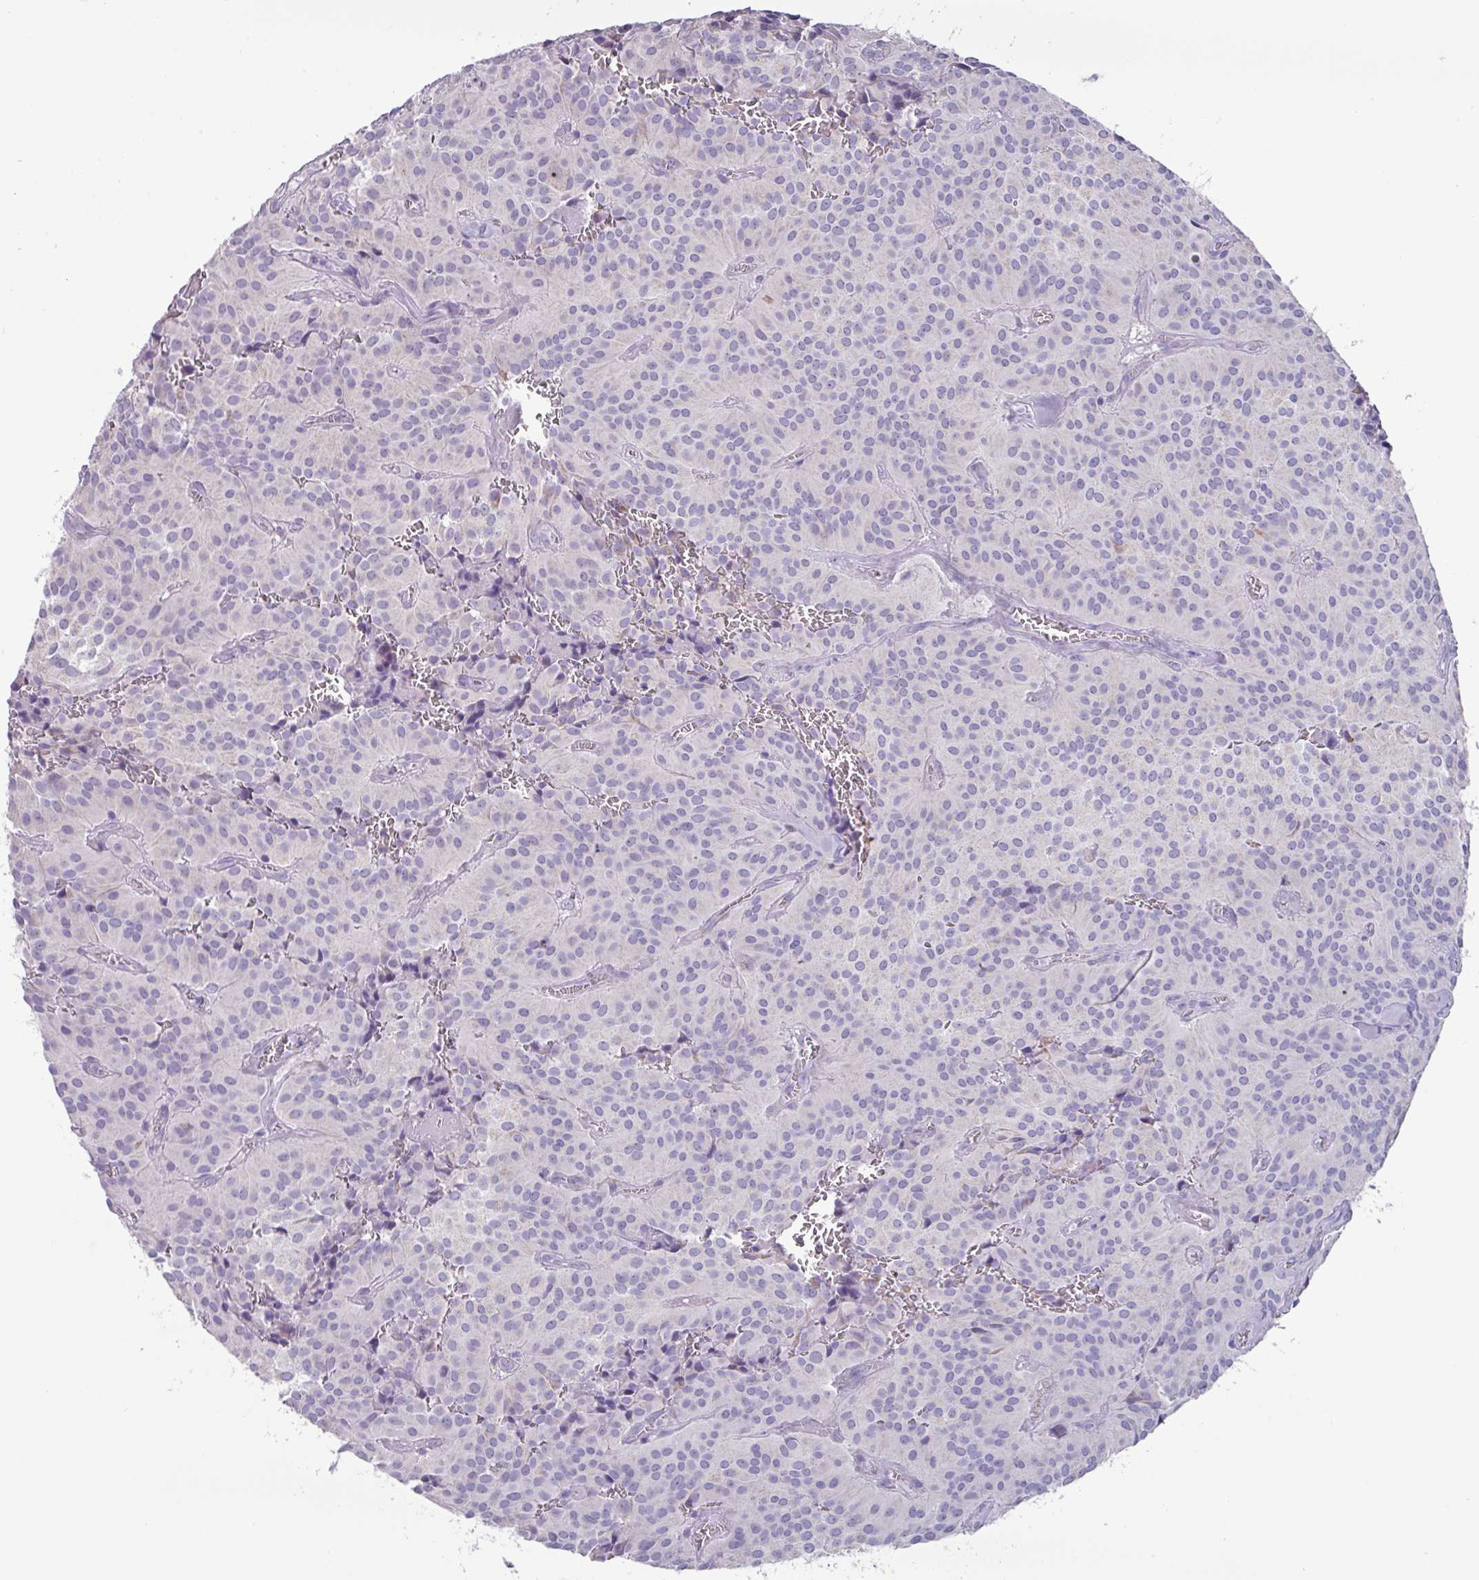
{"staining": {"intensity": "negative", "quantity": "none", "location": "none"}, "tissue": "glioma", "cell_type": "Tumor cells", "image_type": "cancer", "snomed": [{"axis": "morphology", "description": "Glioma, malignant, Low grade"}, {"axis": "topography", "description": "Brain"}], "caption": "High power microscopy photomicrograph of an IHC photomicrograph of glioma, revealing no significant positivity in tumor cells.", "gene": "MT-ND4", "patient": {"sex": "male", "age": 42}}